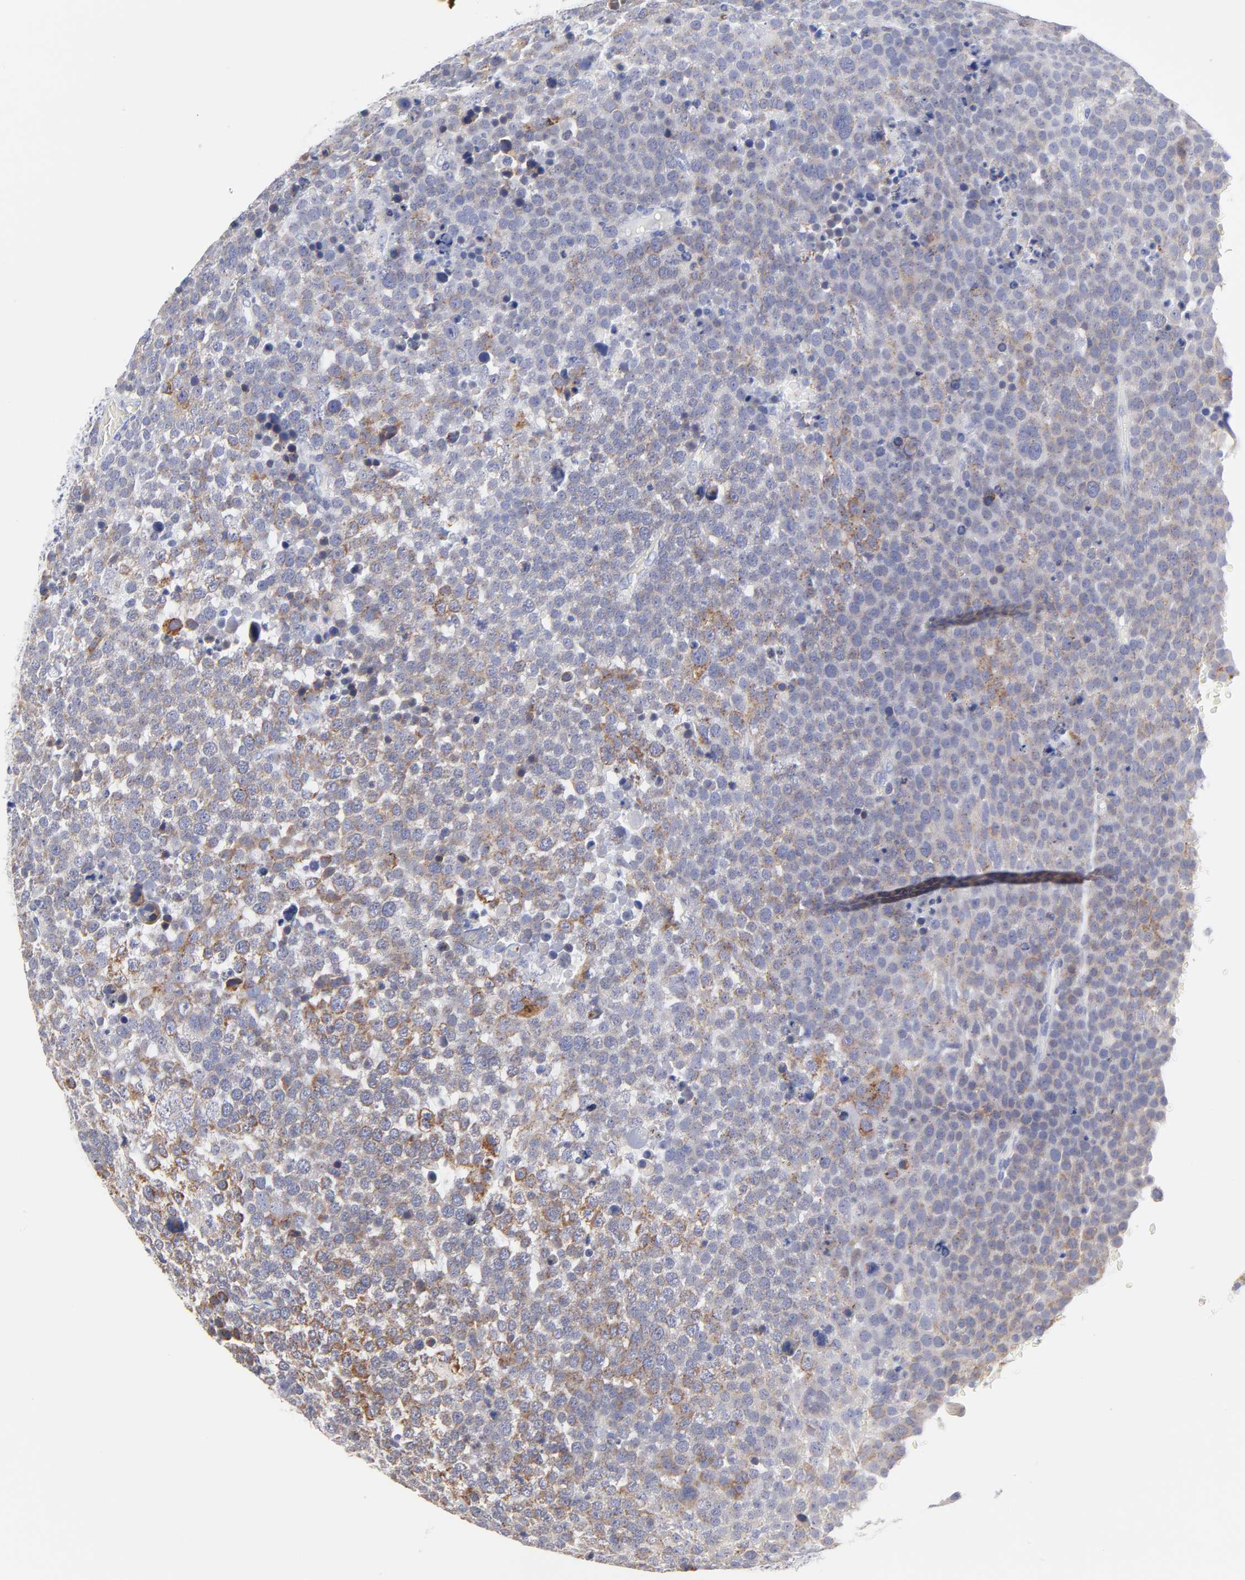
{"staining": {"intensity": "moderate", "quantity": "25%-75%", "location": "cytoplasmic/membranous"}, "tissue": "testis cancer", "cell_type": "Tumor cells", "image_type": "cancer", "snomed": [{"axis": "morphology", "description": "Seminoma, NOS"}, {"axis": "topography", "description": "Testis"}], "caption": "Seminoma (testis) stained with a protein marker reveals moderate staining in tumor cells.", "gene": "DUSP9", "patient": {"sex": "male", "age": 71}}